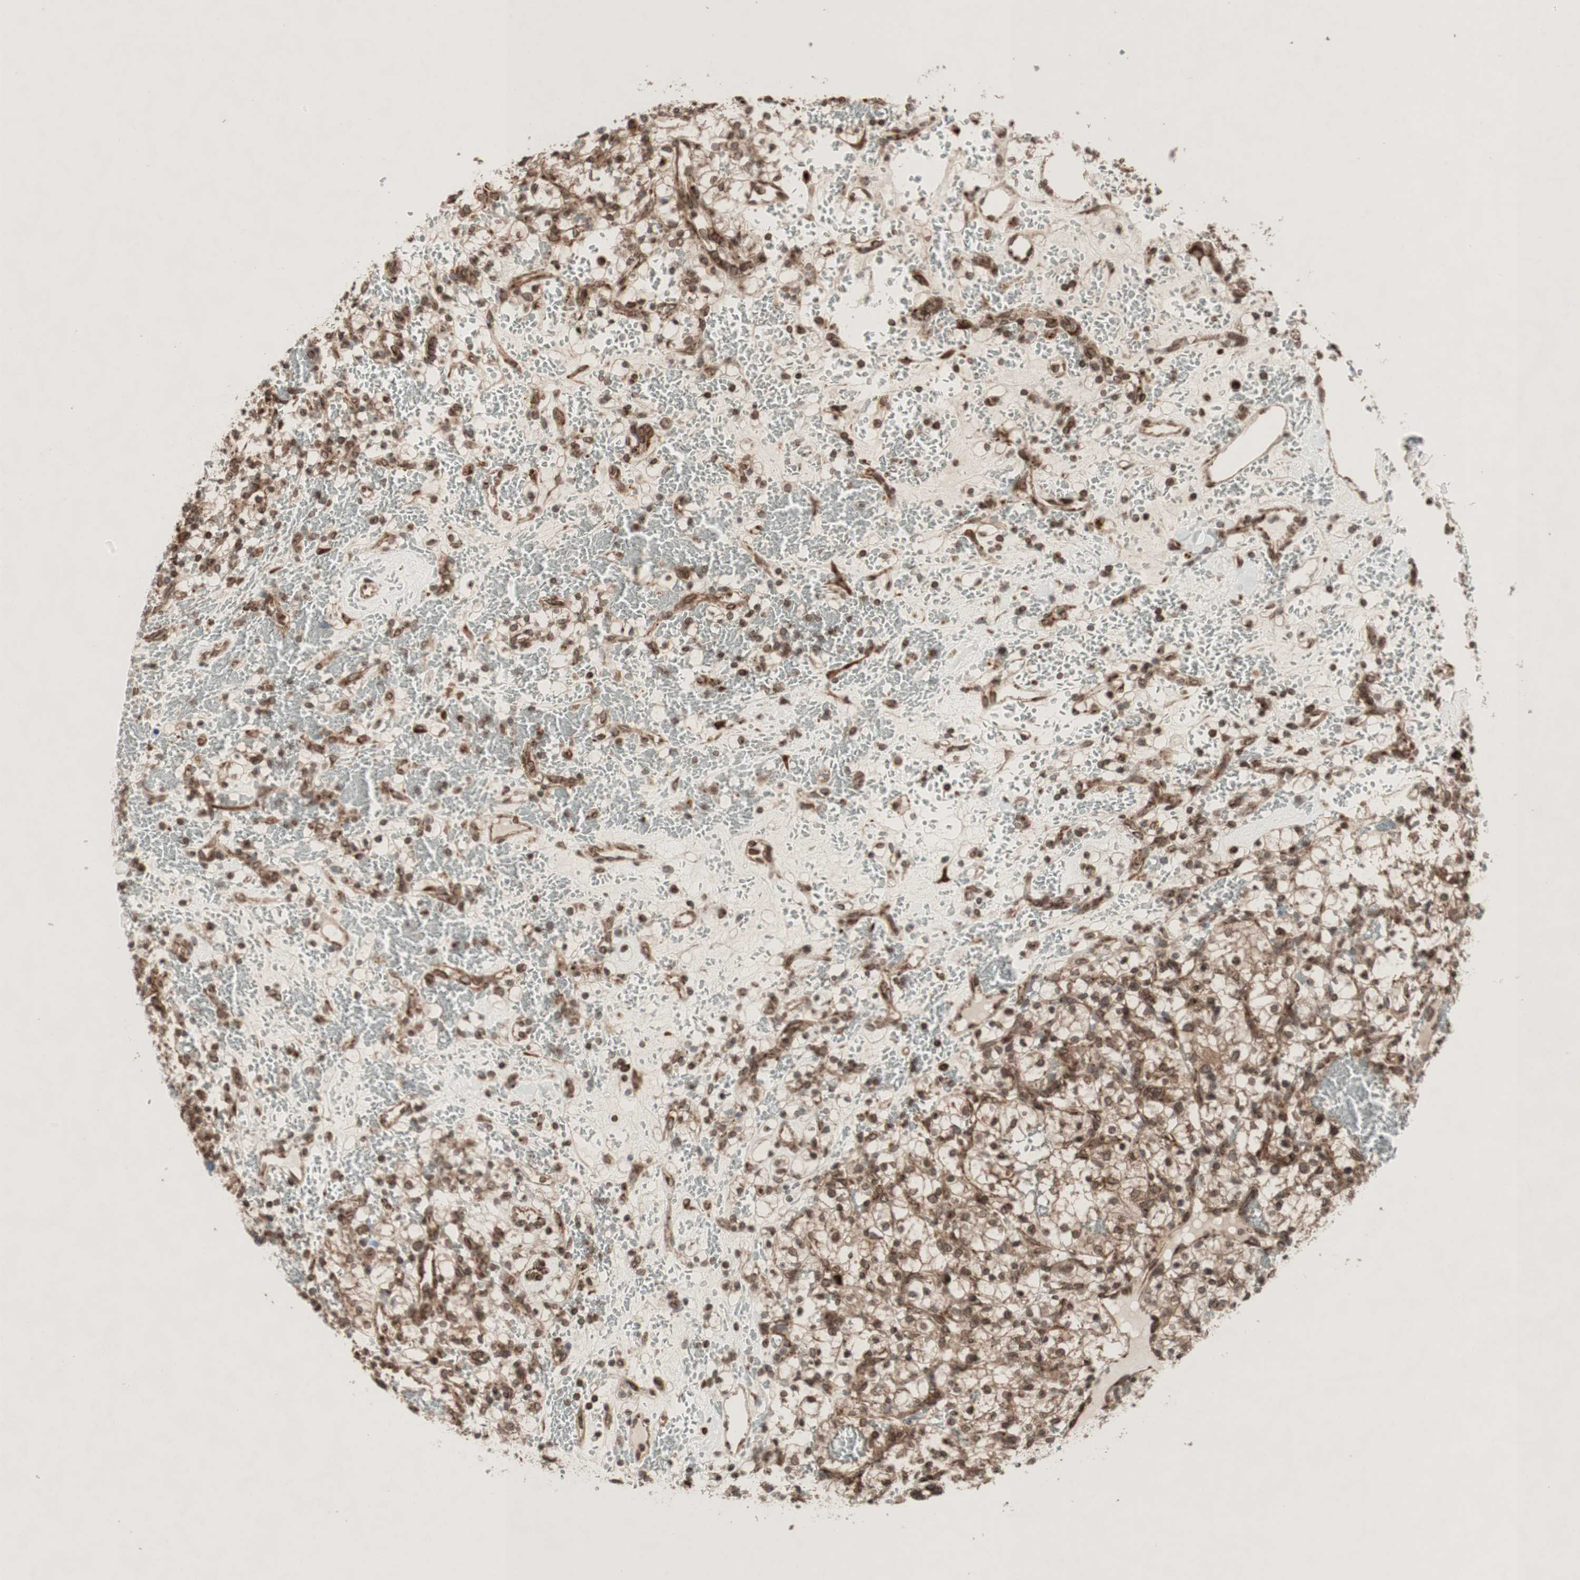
{"staining": {"intensity": "strong", "quantity": ">75%", "location": "cytoplasmic/membranous,nuclear"}, "tissue": "renal cancer", "cell_type": "Tumor cells", "image_type": "cancer", "snomed": [{"axis": "morphology", "description": "Adenocarcinoma, NOS"}, {"axis": "topography", "description": "Kidney"}], "caption": "High-magnification brightfield microscopy of renal adenocarcinoma stained with DAB (brown) and counterstained with hematoxylin (blue). tumor cells exhibit strong cytoplasmic/membranous and nuclear expression is present in approximately>75% of cells. The protein of interest is shown in brown color, while the nuclei are stained blue.", "gene": "NUP62", "patient": {"sex": "female", "age": 60}}